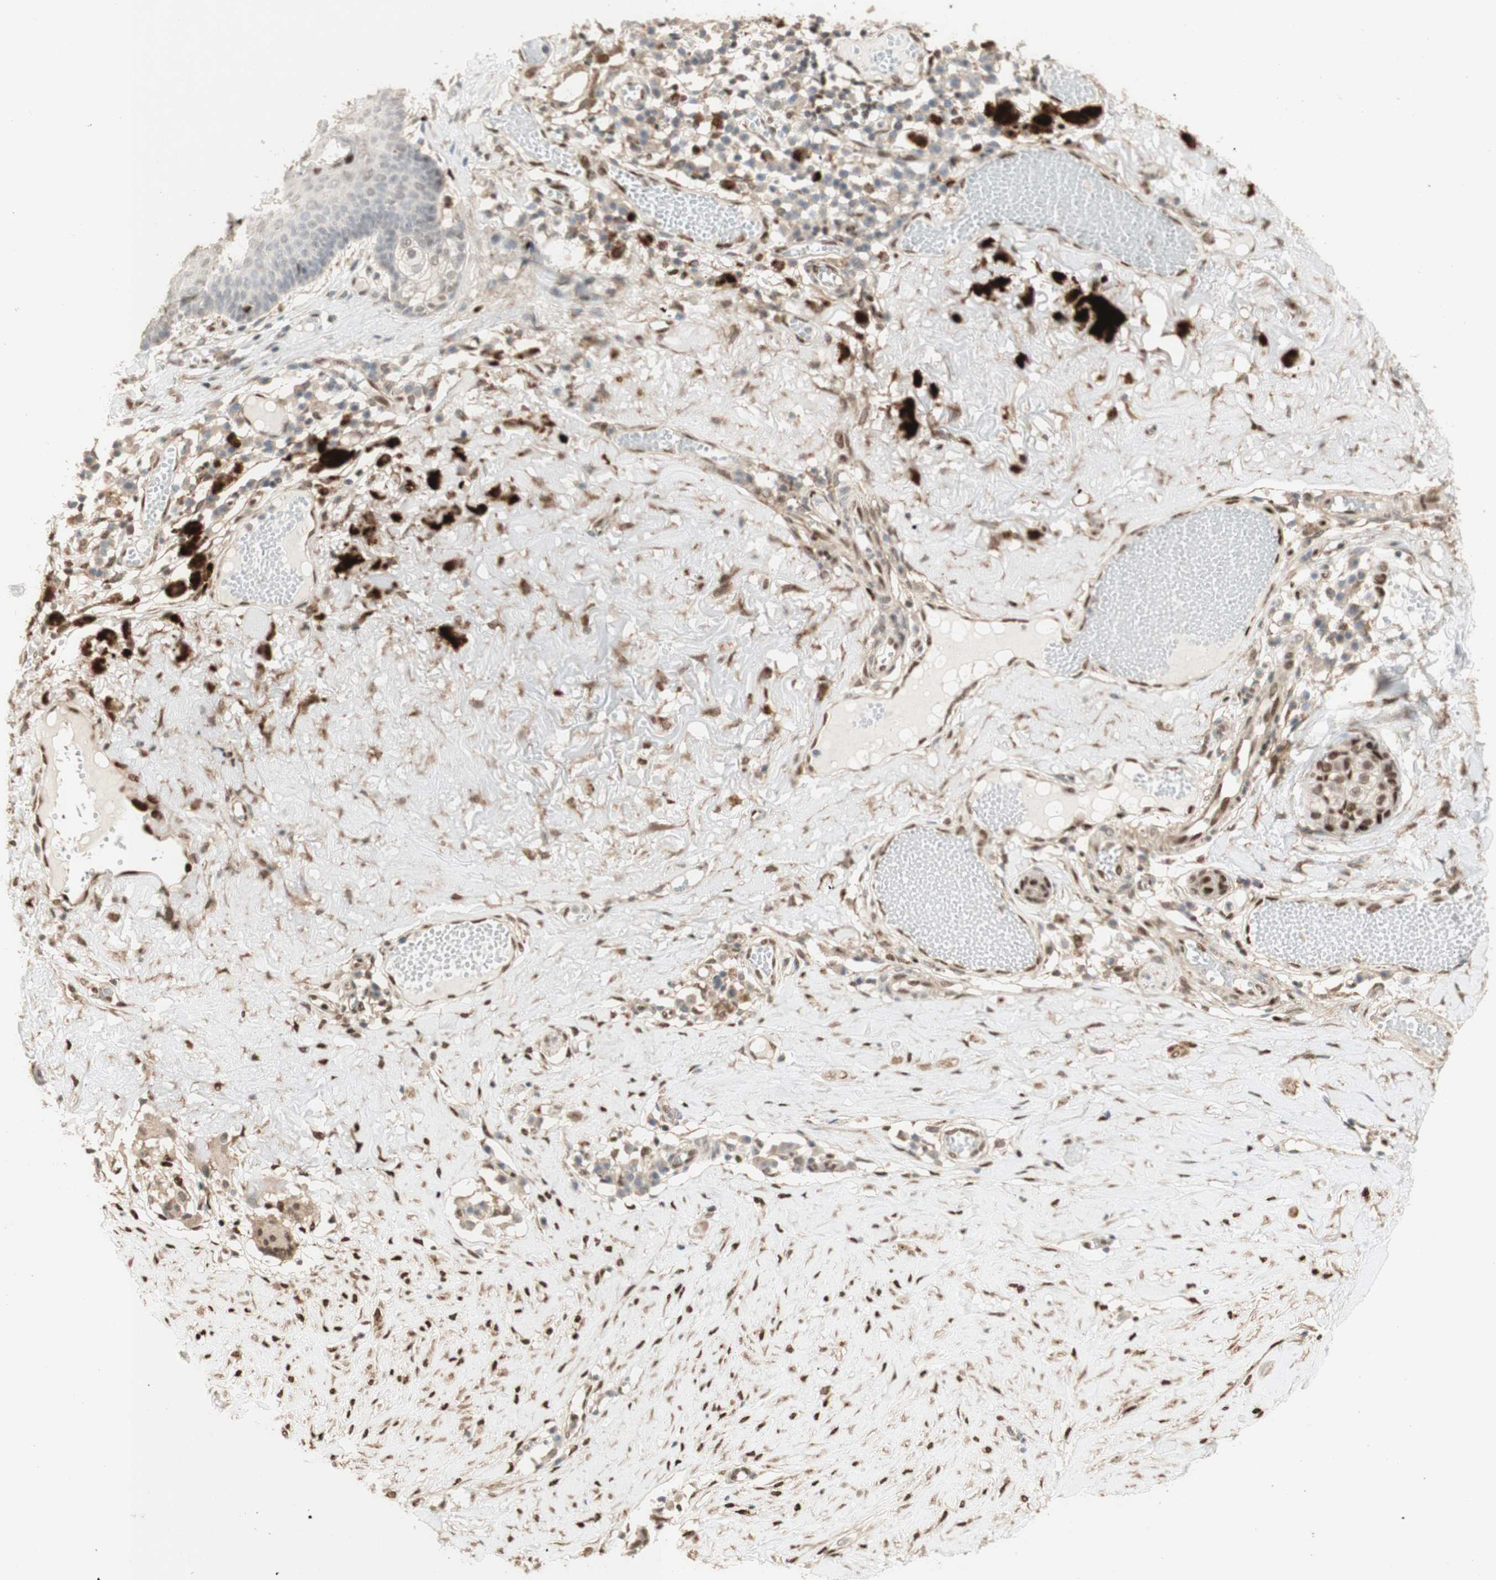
{"staining": {"intensity": "moderate", "quantity": "<25%", "location": "nuclear"}, "tissue": "melanoma", "cell_type": "Tumor cells", "image_type": "cancer", "snomed": [{"axis": "morphology", "description": "Malignant melanoma in situ"}, {"axis": "morphology", "description": "Malignant melanoma, NOS"}, {"axis": "topography", "description": "Skin"}], "caption": "An image of malignant melanoma in situ stained for a protein displays moderate nuclear brown staining in tumor cells. (Stains: DAB (3,3'-diaminobenzidine) in brown, nuclei in blue, Microscopy: brightfield microscopy at high magnification).", "gene": "FOXP1", "patient": {"sex": "female", "age": 88}}